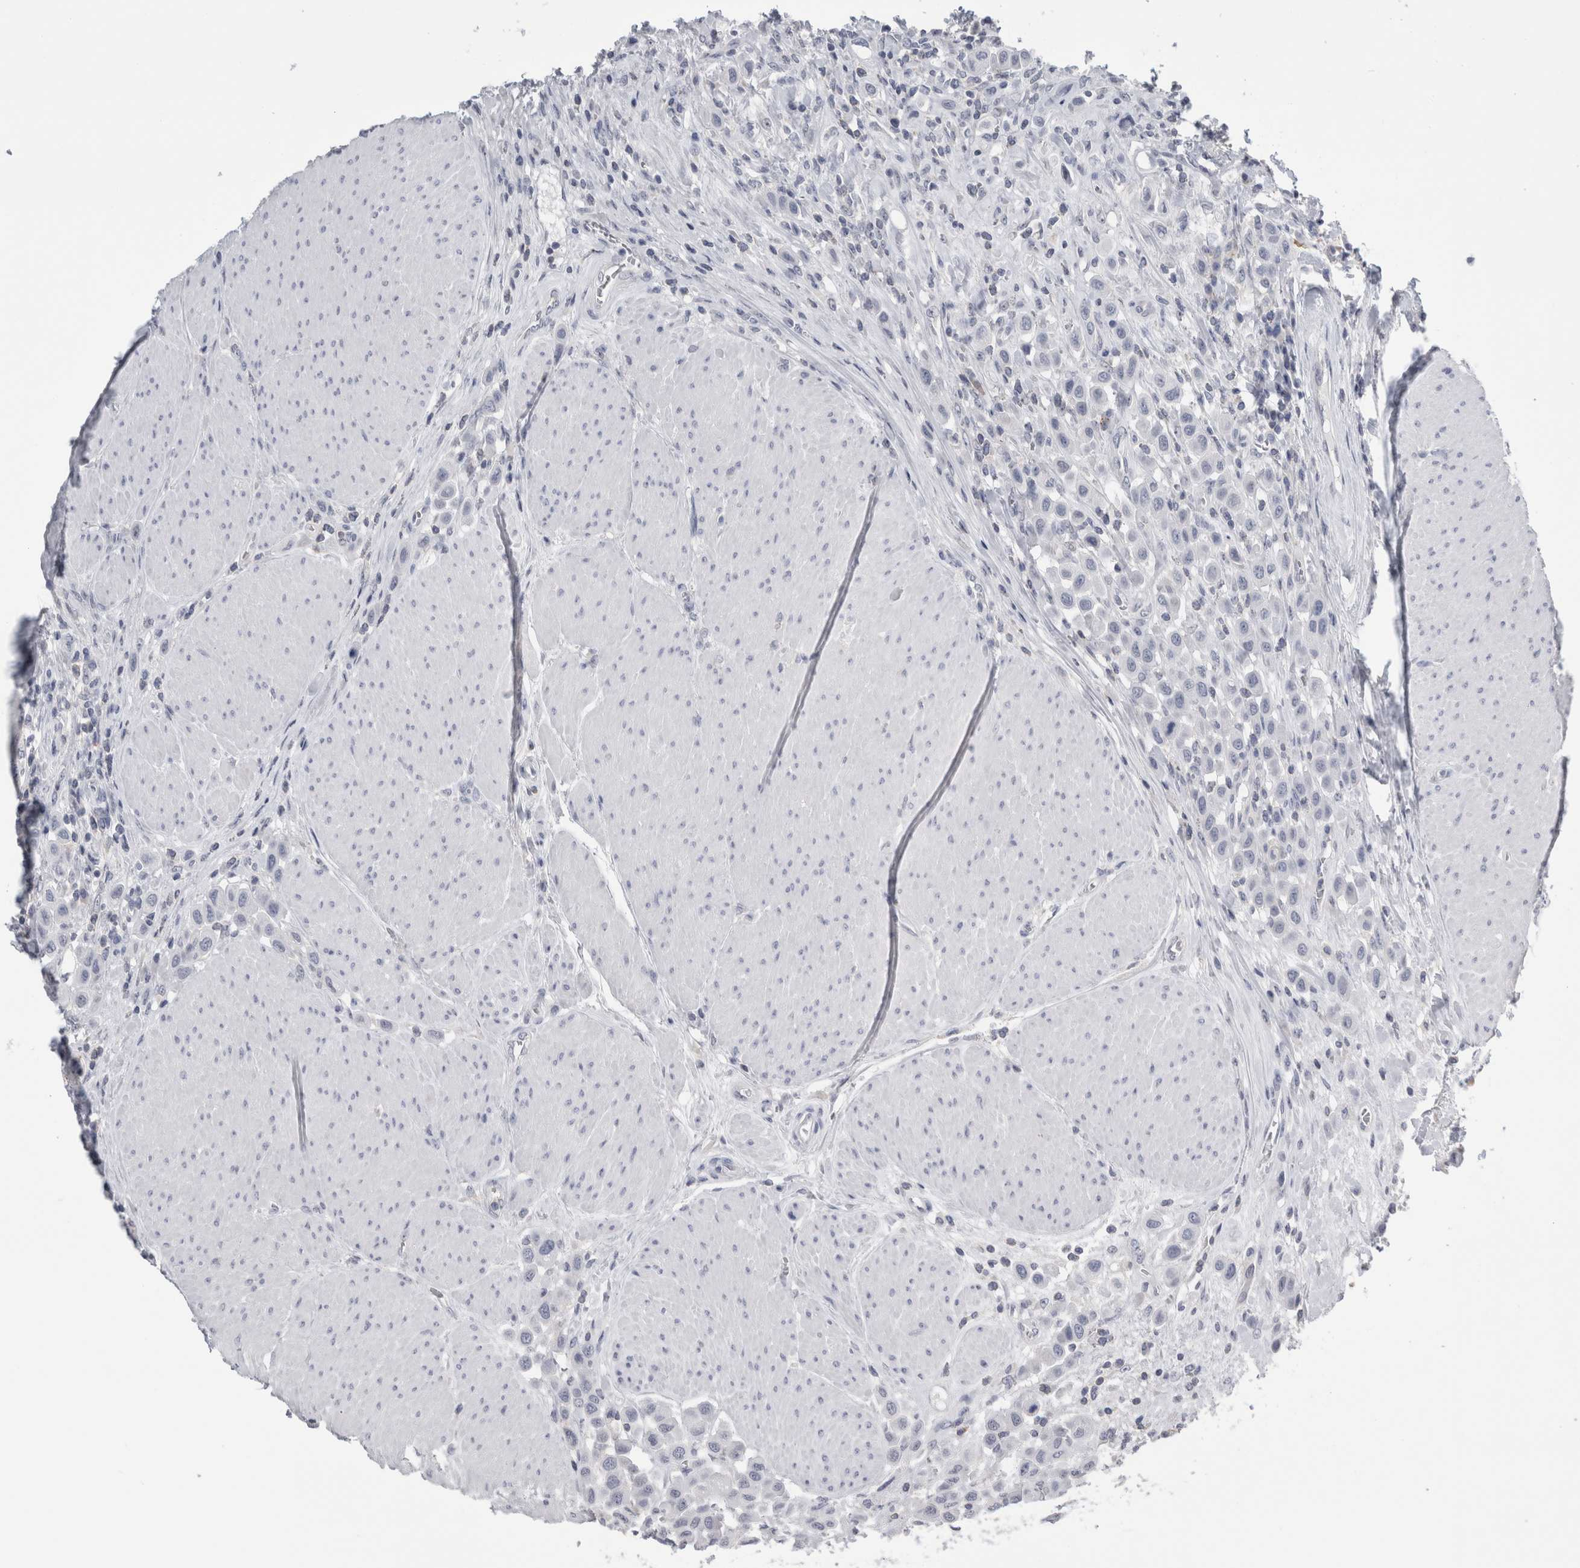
{"staining": {"intensity": "negative", "quantity": "none", "location": "none"}, "tissue": "urothelial cancer", "cell_type": "Tumor cells", "image_type": "cancer", "snomed": [{"axis": "morphology", "description": "Urothelial carcinoma, High grade"}, {"axis": "topography", "description": "Urinary bladder"}], "caption": "High-grade urothelial carcinoma was stained to show a protein in brown. There is no significant staining in tumor cells.", "gene": "ANKFY1", "patient": {"sex": "male", "age": 50}}